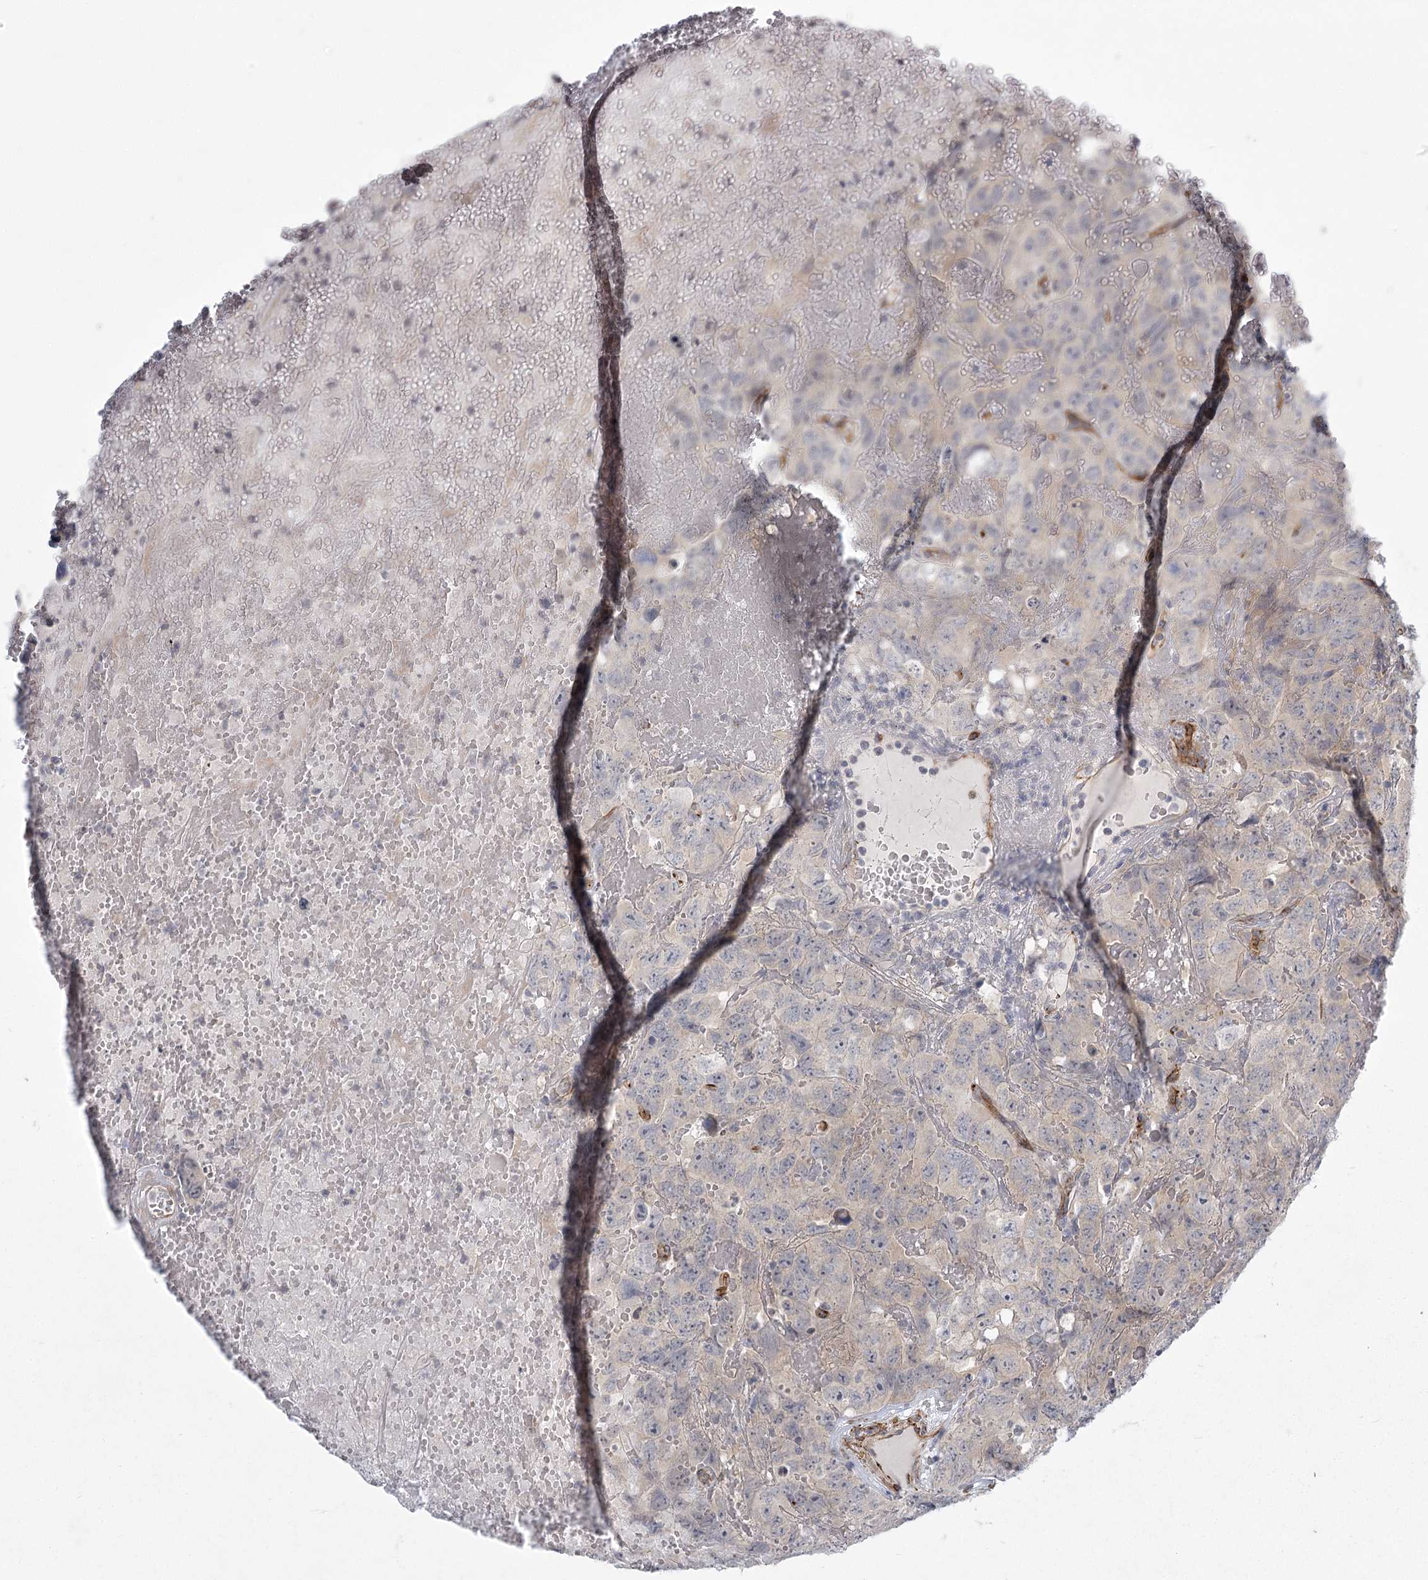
{"staining": {"intensity": "negative", "quantity": "none", "location": "none"}, "tissue": "testis cancer", "cell_type": "Tumor cells", "image_type": "cancer", "snomed": [{"axis": "morphology", "description": "Carcinoma, Embryonal, NOS"}, {"axis": "topography", "description": "Testis"}], "caption": "The image exhibits no staining of tumor cells in testis embryonal carcinoma.", "gene": "MEPE", "patient": {"sex": "male", "age": 45}}